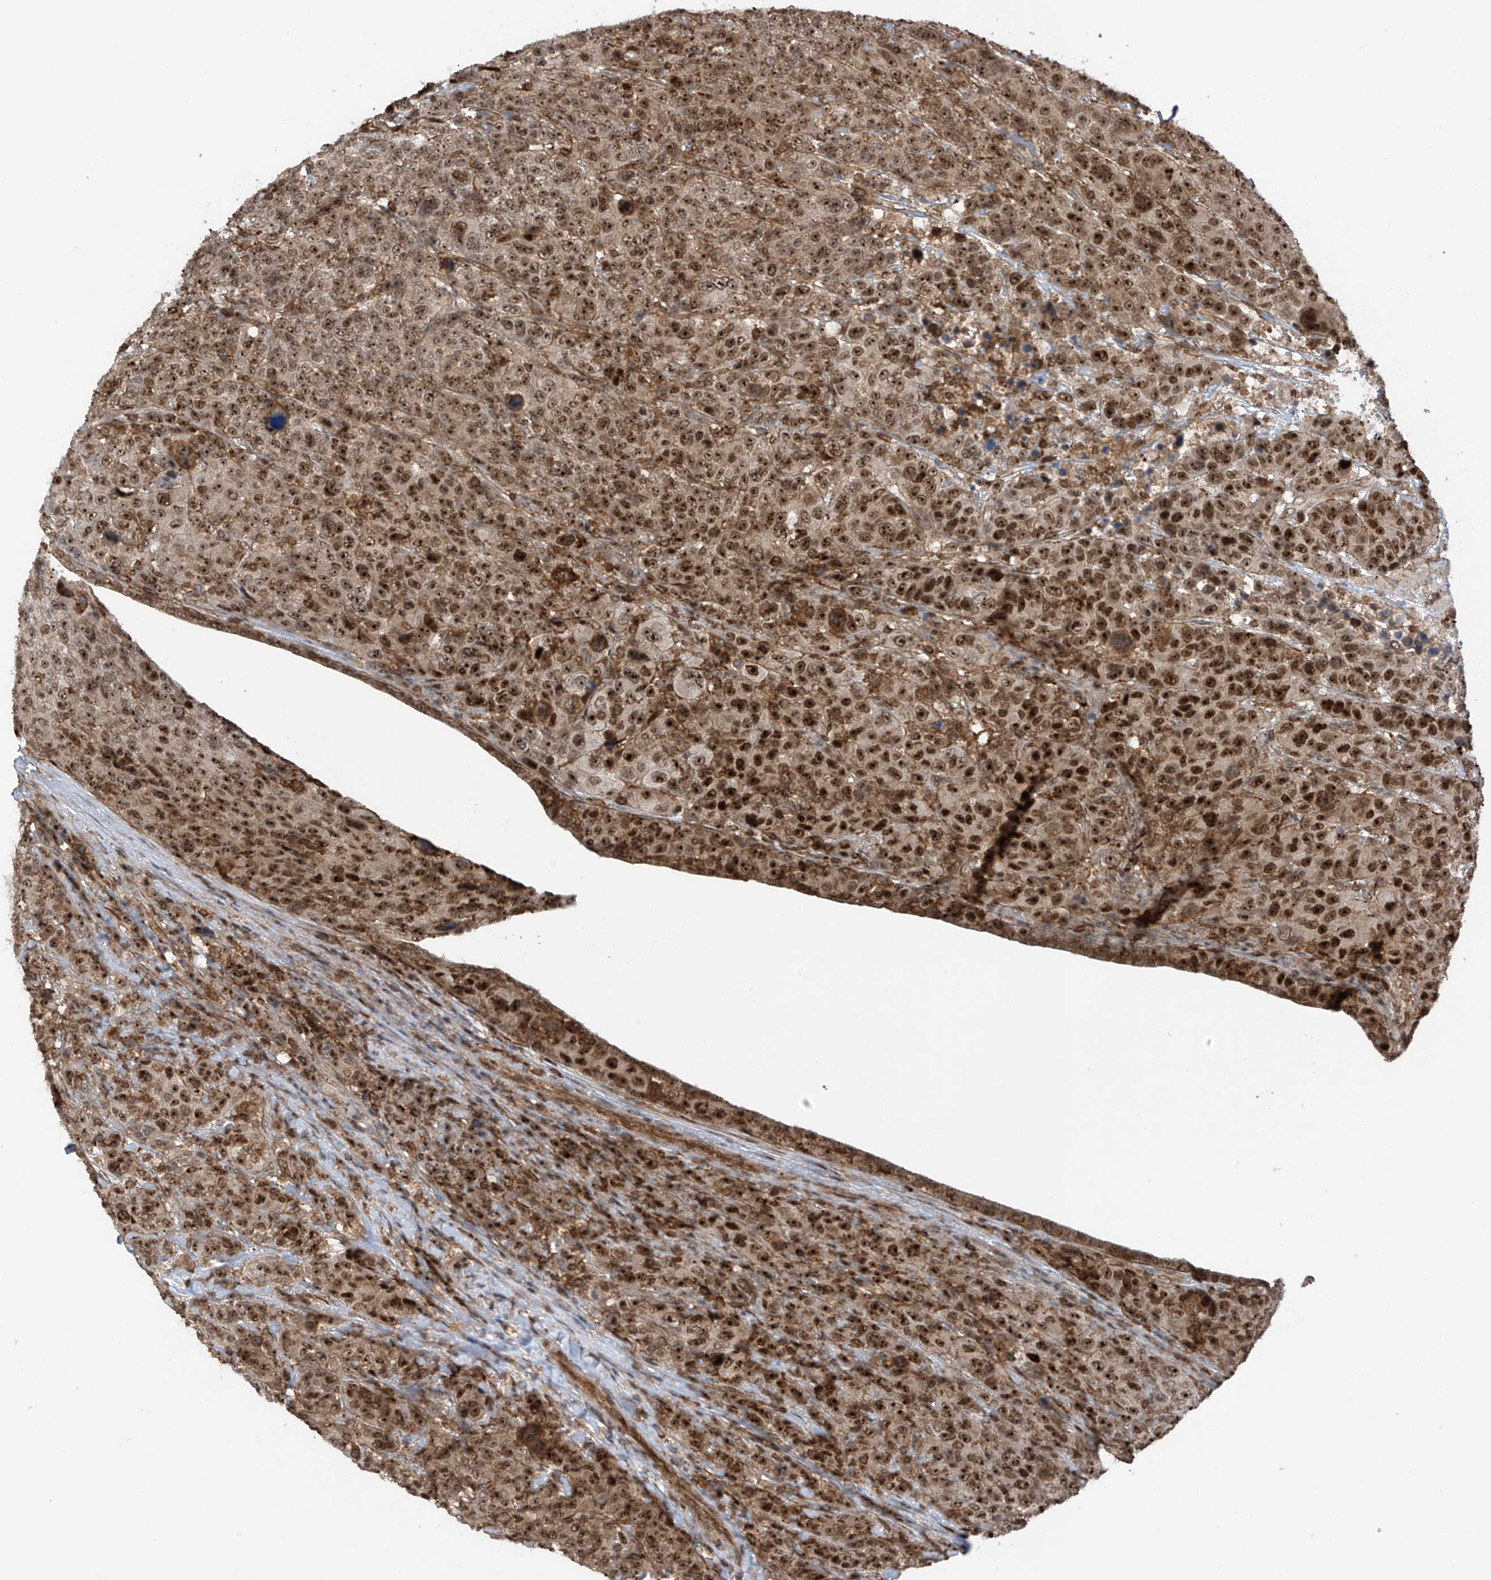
{"staining": {"intensity": "strong", "quantity": ">75%", "location": "cytoplasmic/membranous,nuclear"}, "tissue": "breast cancer", "cell_type": "Tumor cells", "image_type": "cancer", "snomed": [{"axis": "morphology", "description": "Duct carcinoma"}, {"axis": "topography", "description": "Breast"}], "caption": "Intraductal carcinoma (breast) stained with a protein marker shows strong staining in tumor cells.", "gene": "REPIN1", "patient": {"sex": "female", "age": 37}}